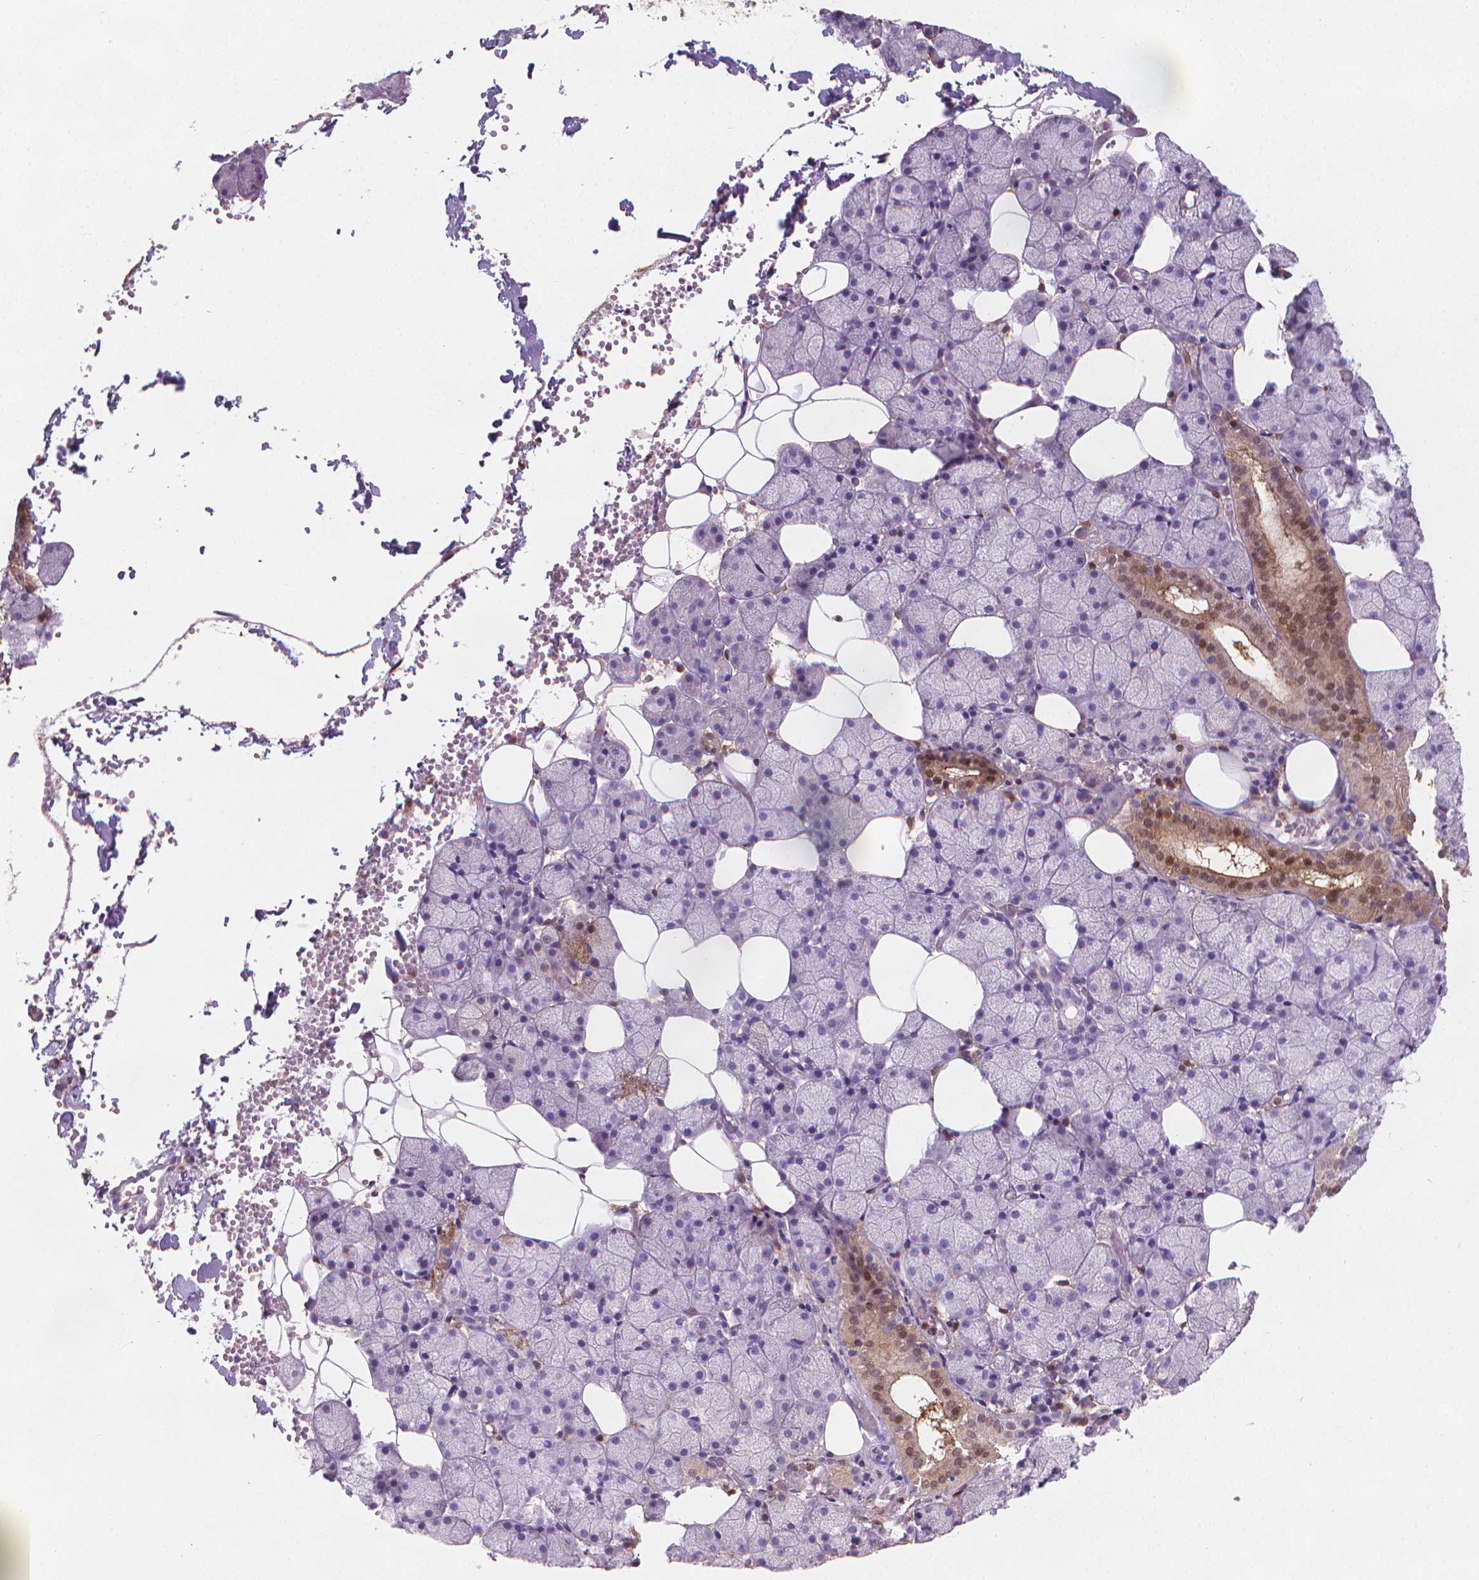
{"staining": {"intensity": "moderate", "quantity": "<25%", "location": "cytoplasmic/membranous,nuclear"}, "tissue": "salivary gland", "cell_type": "Glandular cells", "image_type": "normal", "snomed": [{"axis": "morphology", "description": "Normal tissue, NOS"}, {"axis": "topography", "description": "Salivary gland"}], "caption": "Immunohistochemistry (IHC) (DAB (3,3'-diaminobenzidine)) staining of benign salivary gland shows moderate cytoplasmic/membranous,nuclear protein staining in about <25% of glandular cells. The protein of interest is shown in brown color, while the nuclei are stained blue.", "gene": "TNFAIP2", "patient": {"sex": "male", "age": 38}}